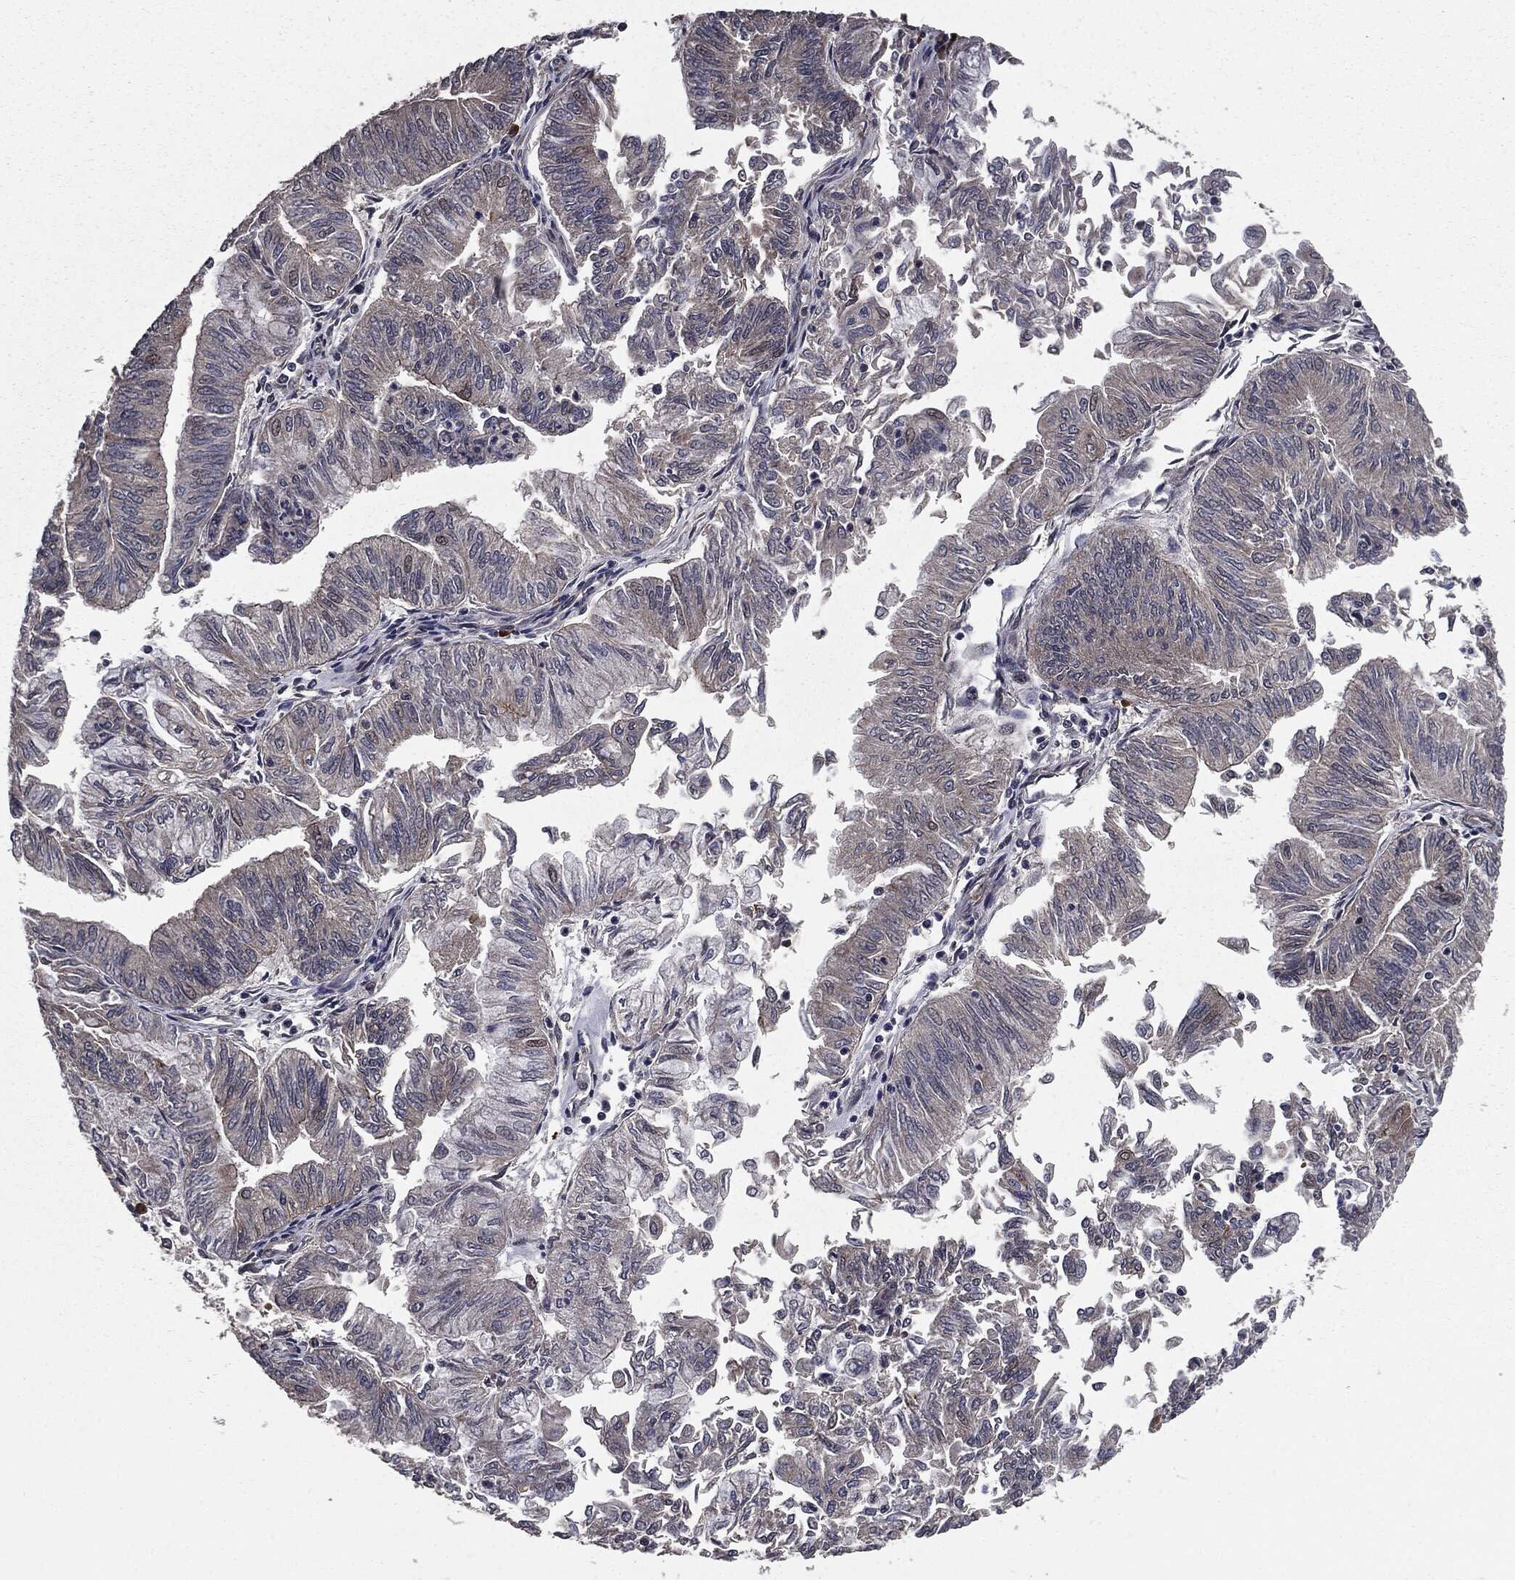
{"staining": {"intensity": "moderate", "quantity": "<25%", "location": "cytoplasmic/membranous"}, "tissue": "endometrial cancer", "cell_type": "Tumor cells", "image_type": "cancer", "snomed": [{"axis": "morphology", "description": "Adenocarcinoma, NOS"}, {"axis": "topography", "description": "Endometrium"}], "caption": "A histopathology image showing moderate cytoplasmic/membranous staining in approximately <25% of tumor cells in endometrial cancer, as visualized by brown immunohistochemical staining.", "gene": "PTPA", "patient": {"sex": "female", "age": 59}}